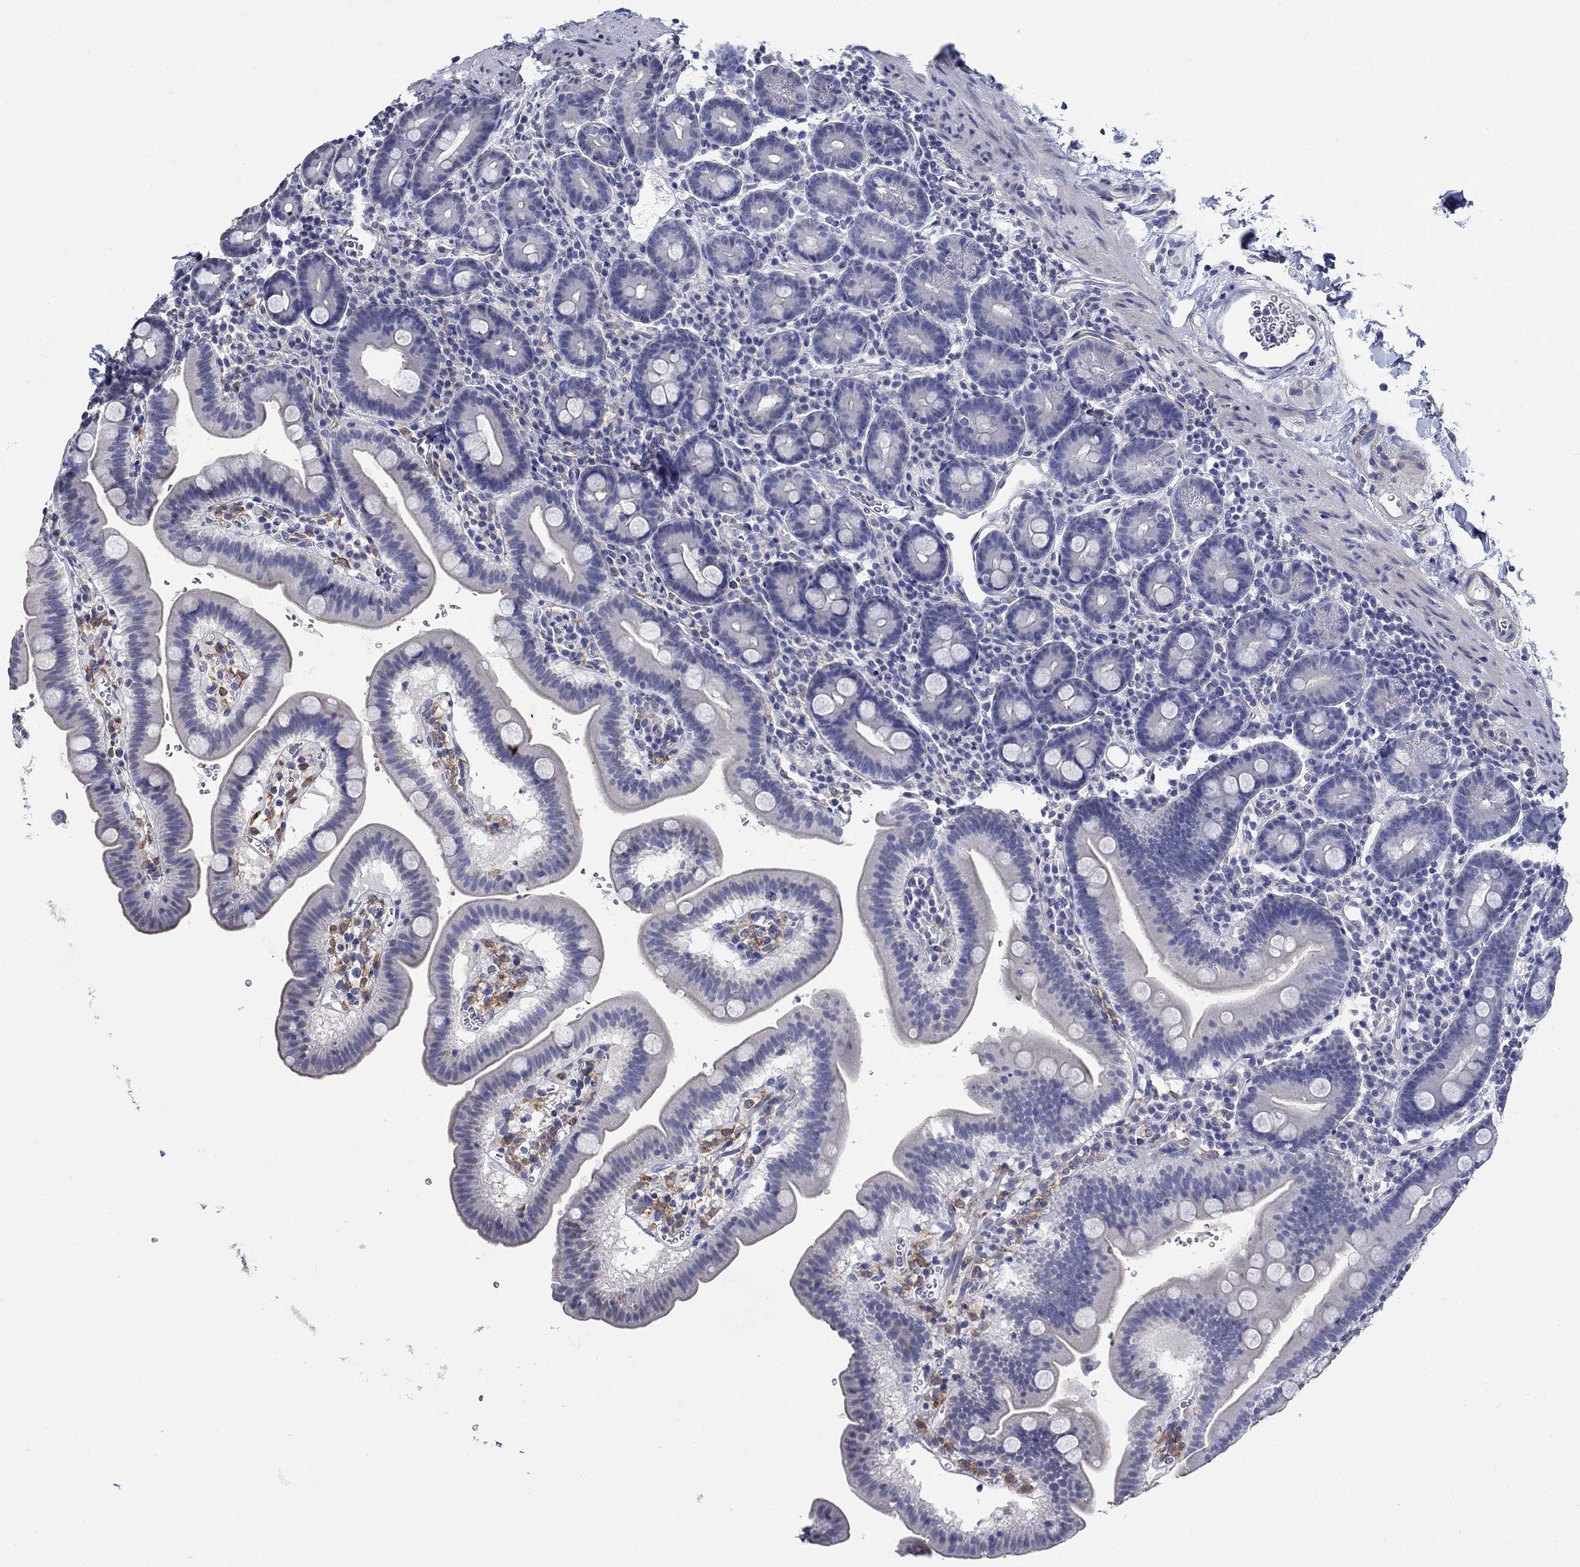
{"staining": {"intensity": "negative", "quantity": "none", "location": "none"}, "tissue": "duodenum", "cell_type": "Glandular cells", "image_type": "normal", "snomed": [{"axis": "morphology", "description": "Normal tissue, NOS"}, {"axis": "topography", "description": "Duodenum"}], "caption": "Immunohistochemistry (IHC) image of normal duodenum stained for a protein (brown), which shows no staining in glandular cells.", "gene": "PDE1B", "patient": {"sex": "male", "age": 59}}